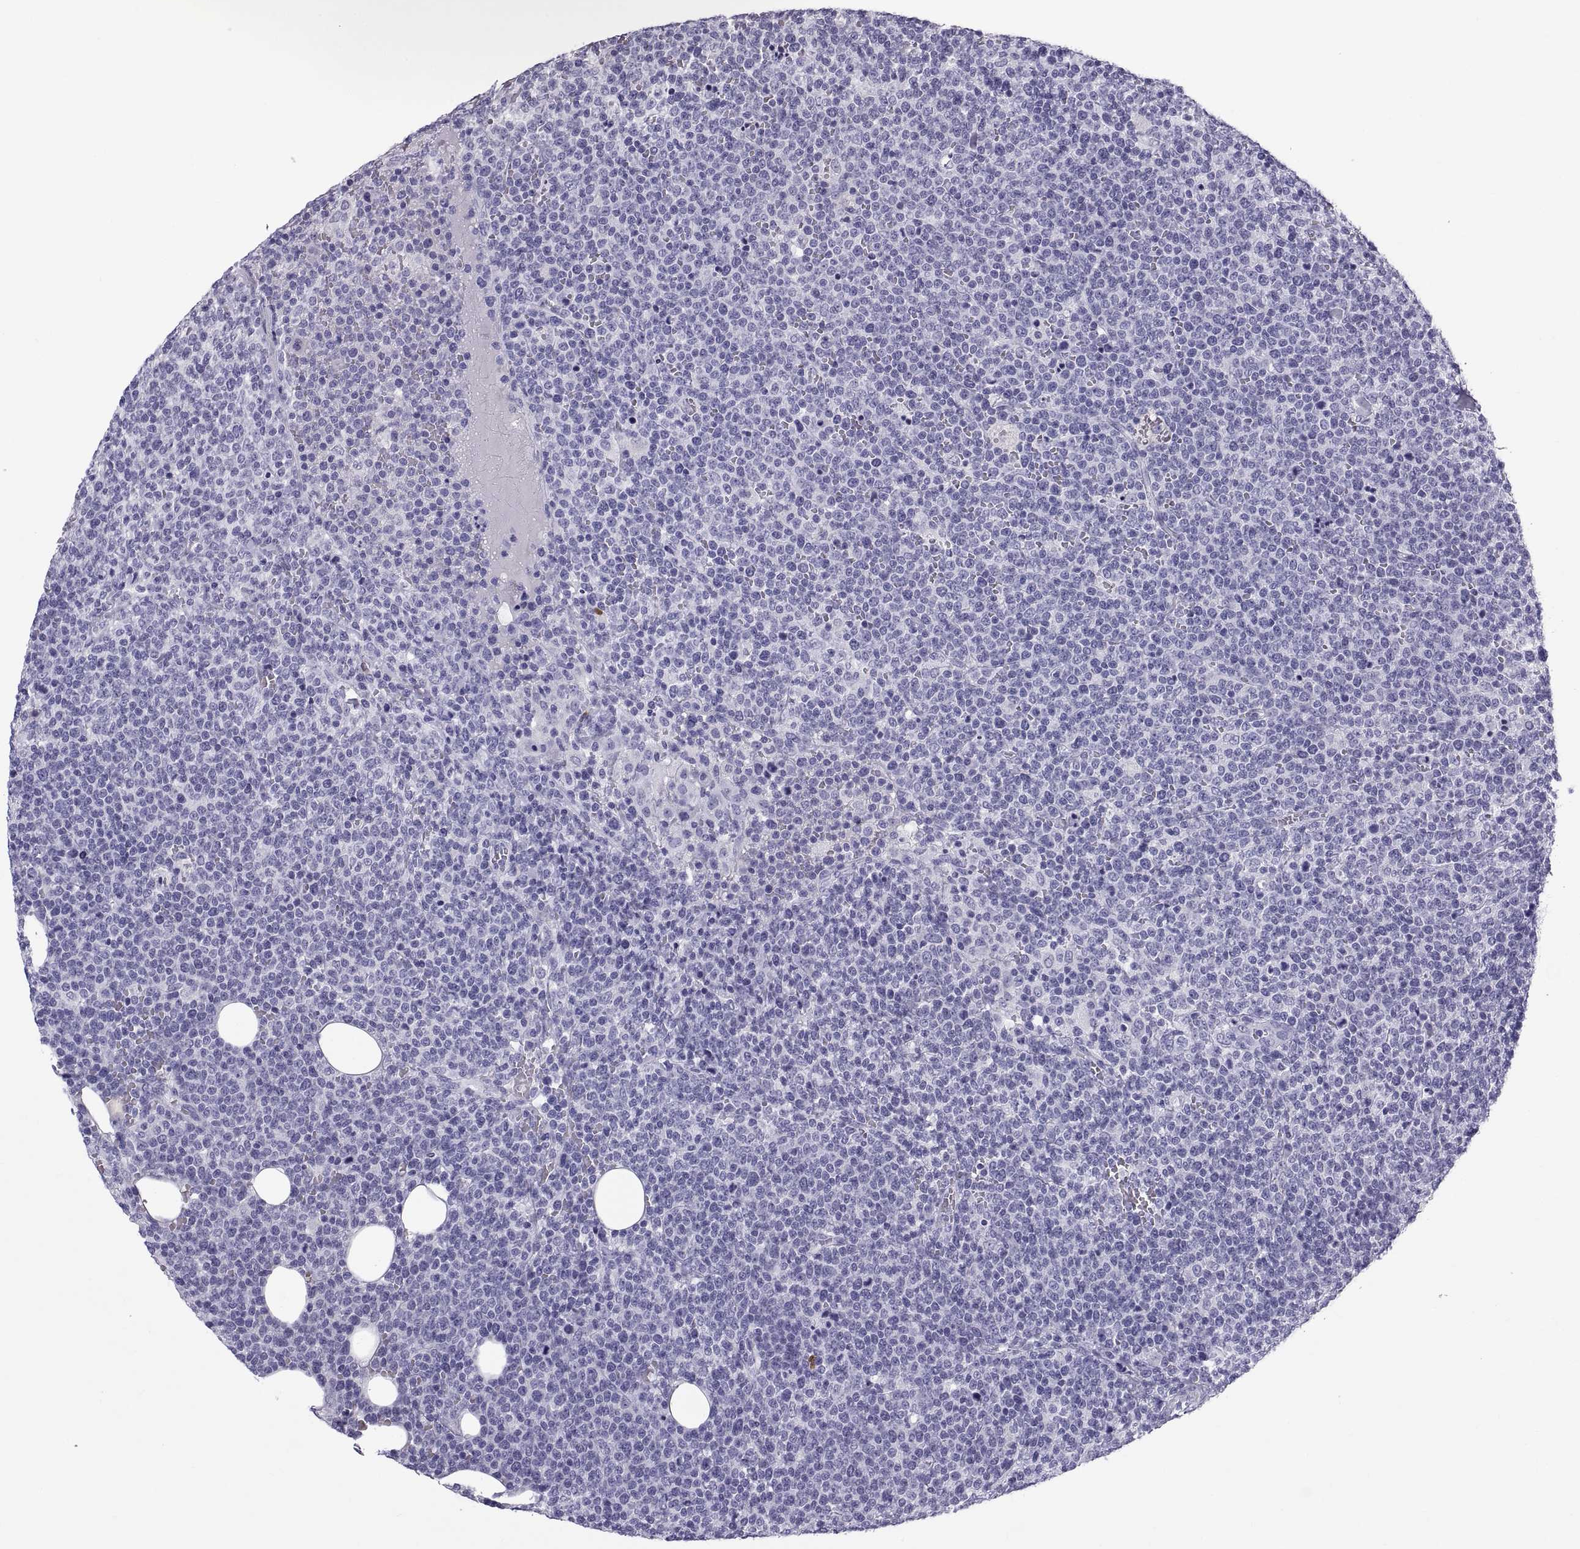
{"staining": {"intensity": "negative", "quantity": "none", "location": "none"}, "tissue": "lymphoma", "cell_type": "Tumor cells", "image_type": "cancer", "snomed": [{"axis": "morphology", "description": "Malignant lymphoma, non-Hodgkin's type, High grade"}, {"axis": "topography", "description": "Lymph node"}], "caption": "Immunohistochemistry histopathology image of lymphoma stained for a protein (brown), which exhibits no expression in tumor cells. (Stains: DAB immunohistochemistry with hematoxylin counter stain, Microscopy: brightfield microscopy at high magnification).", "gene": "CT47A10", "patient": {"sex": "male", "age": 61}}